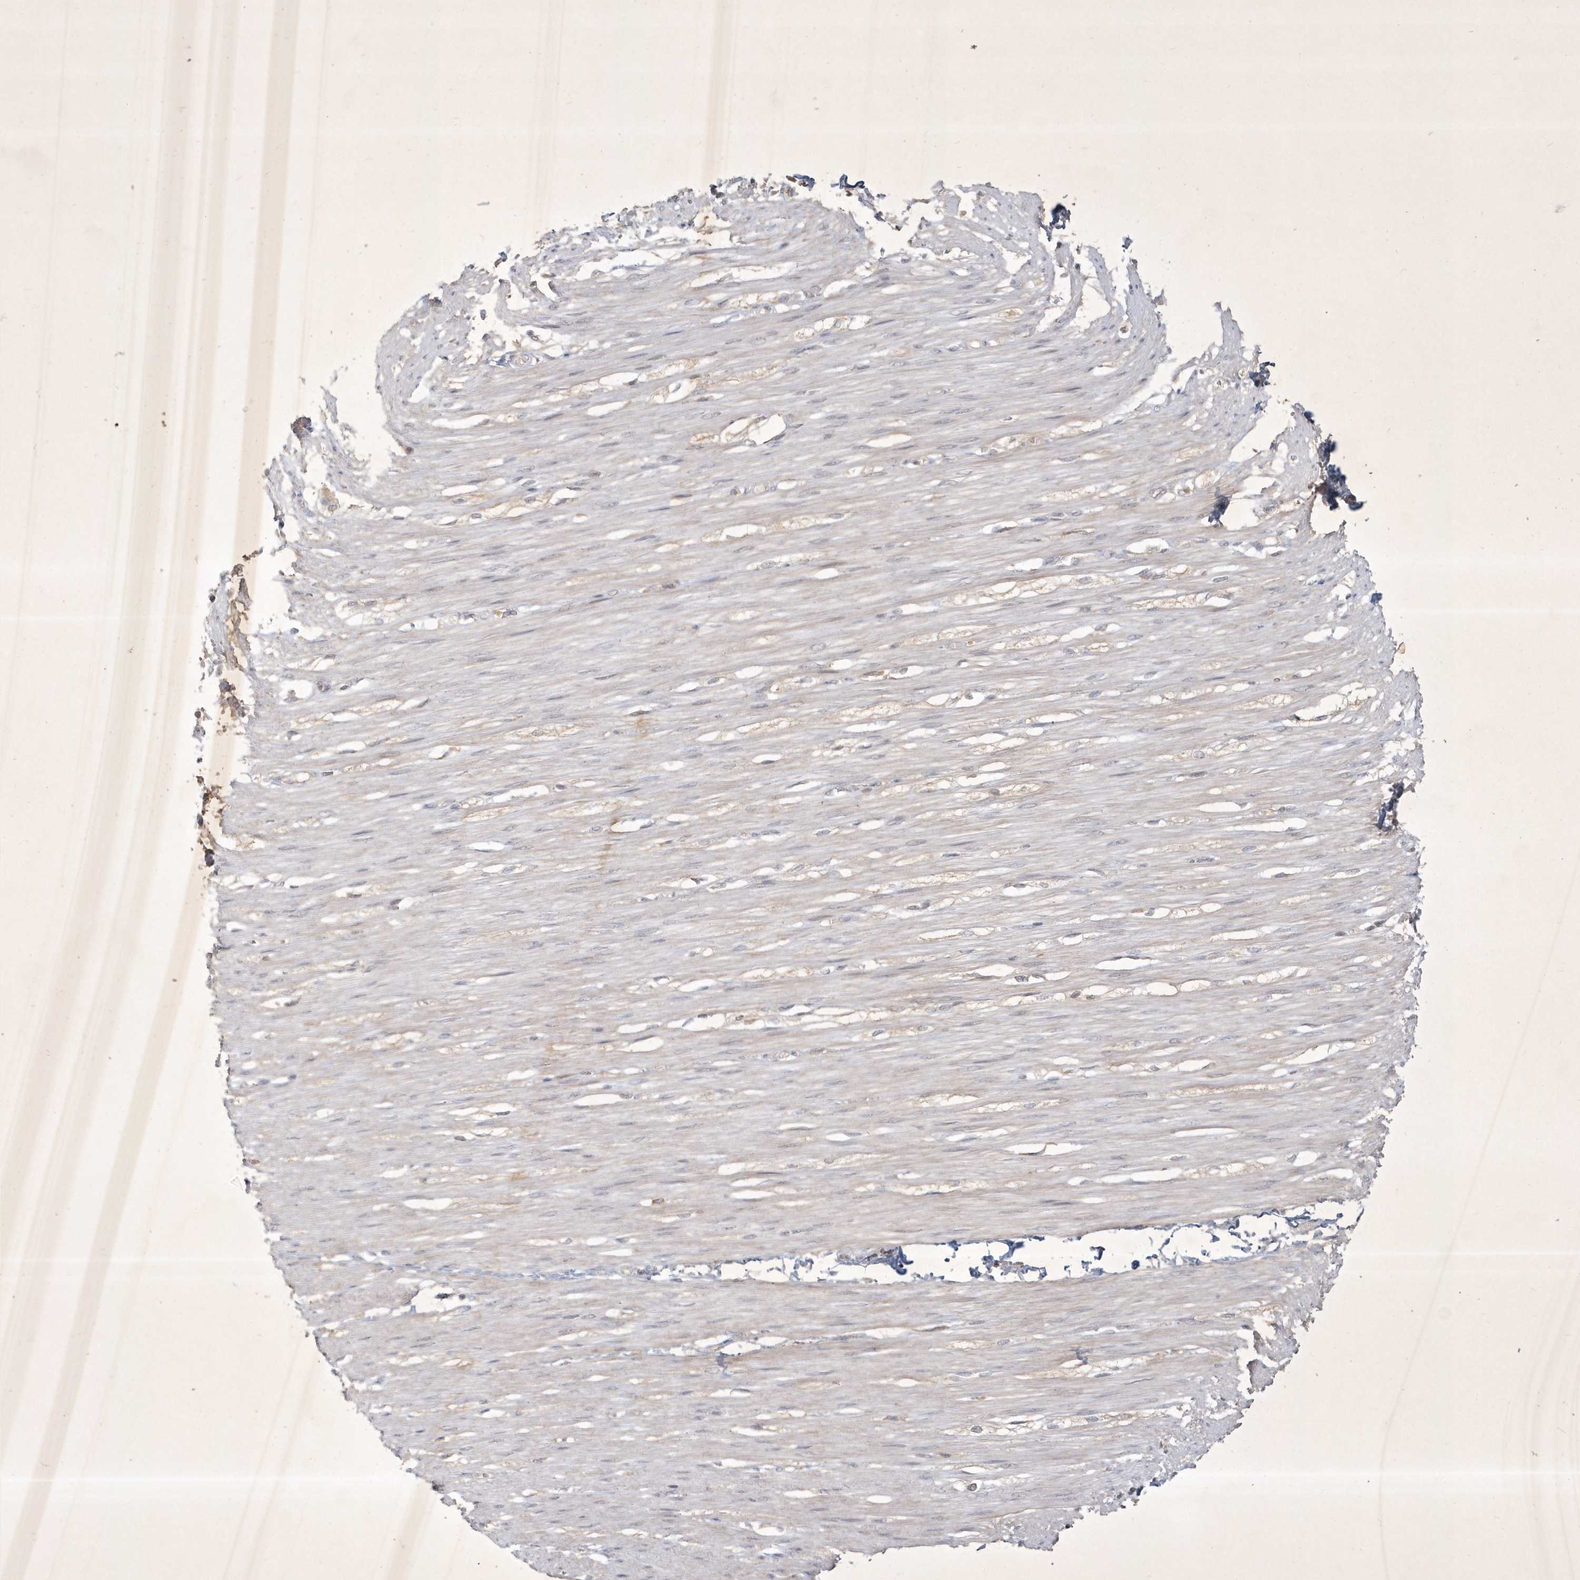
{"staining": {"intensity": "negative", "quantity": "none", "location": "none"}, "tissue": "smooth muscle", "cell_type": "Smooth muscle cells", "image_type": "normal", "snomed": [{"axis": "morphology", "description": "Normal tissue, NOS"}, {"axis": "morphology", "description": "Adenocarcinoma, NOS"}, {"axis": "topography", "description": "Colon"}, {"axis": "topography", "description": "Peripheral nerve tissue"}], "caption": "Photomicrograph shows no protein positivity in smooth muscle cells of benign smooth muscle.", "gene": "BOD1L2", "patient": {"sex": "male", "age": 14}}